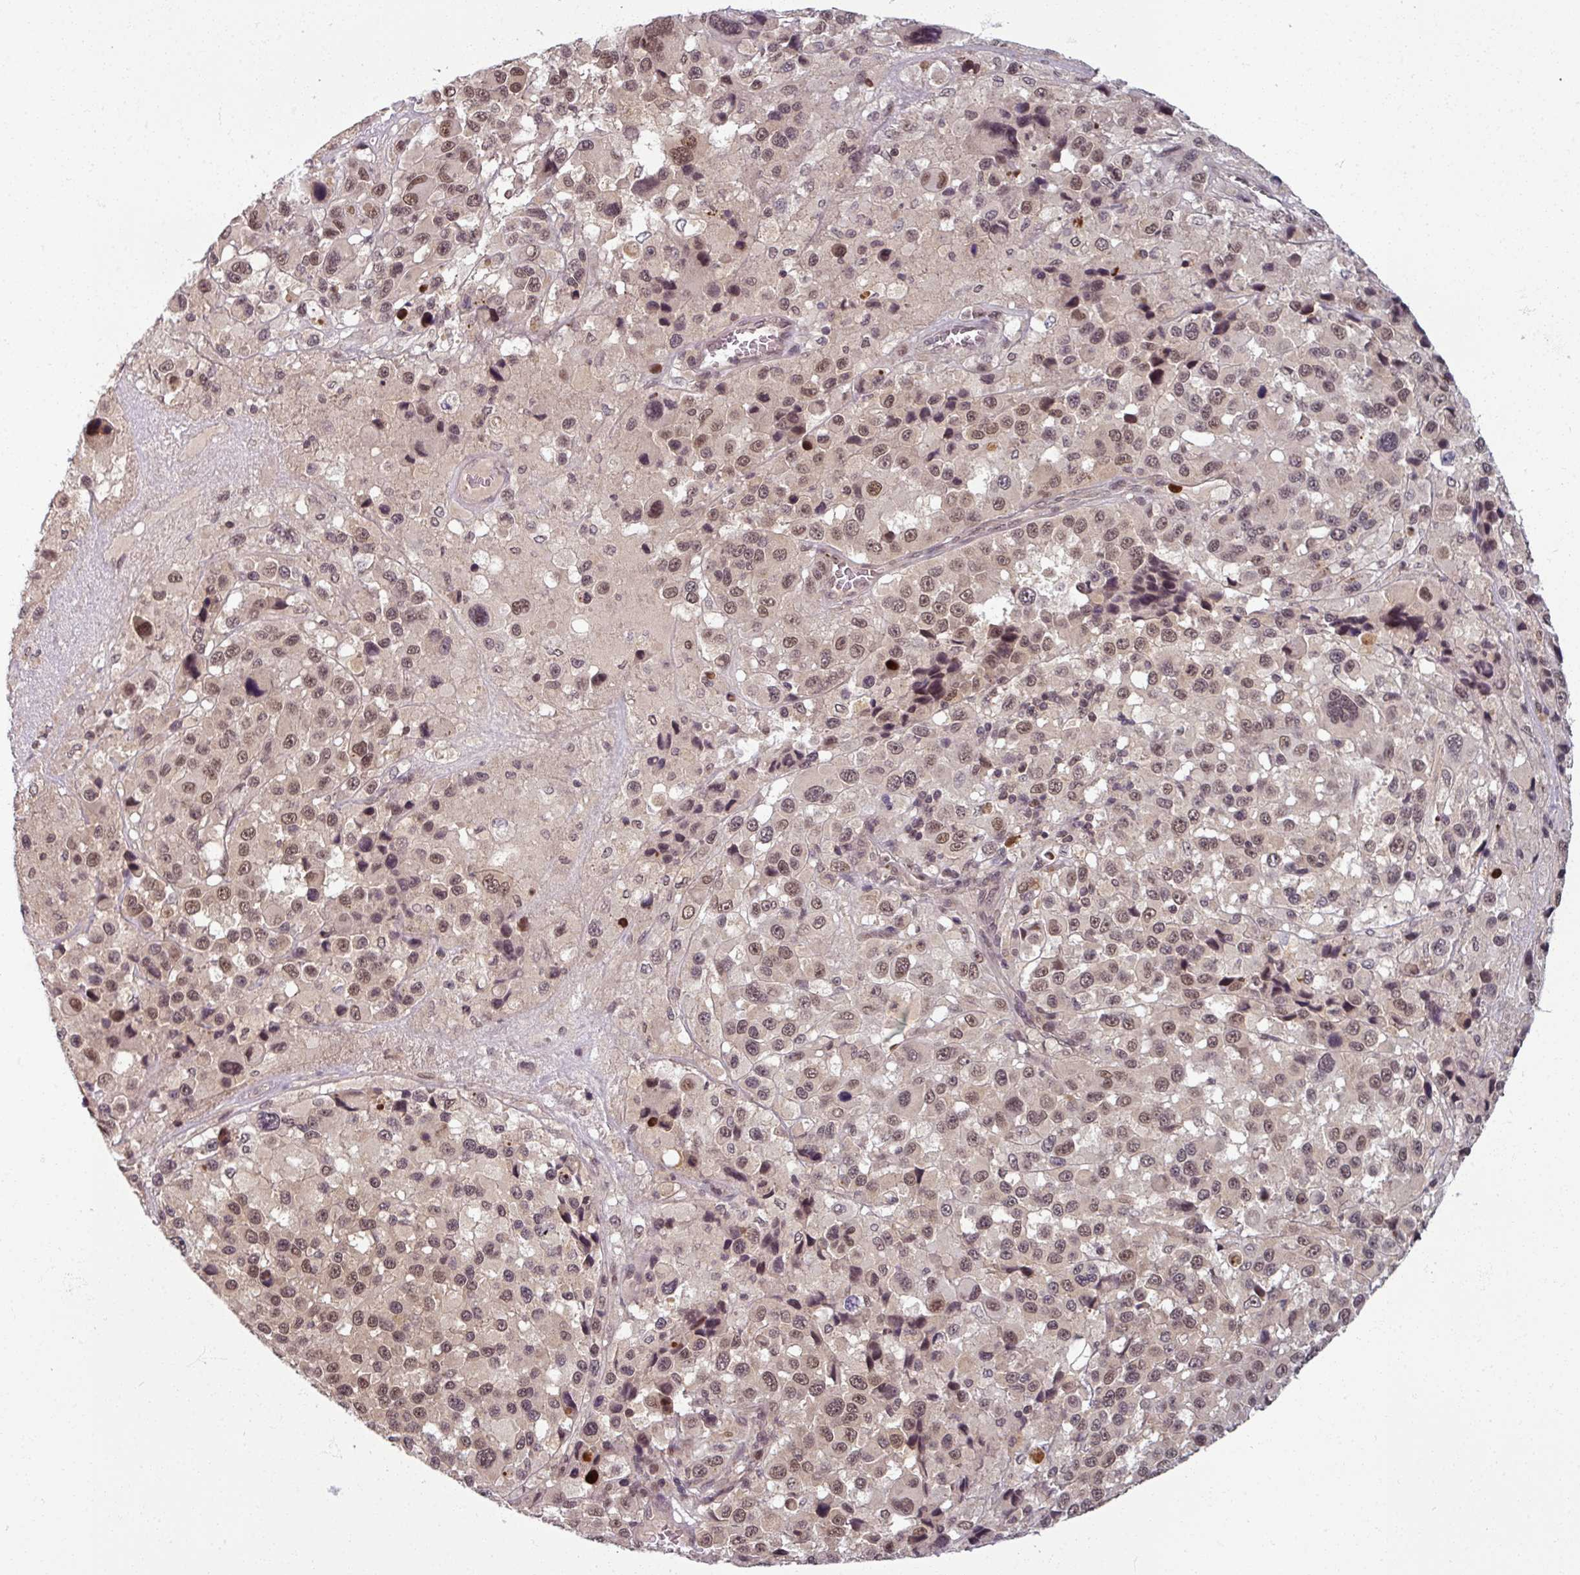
{"staining": {"intensity": "moderate", "quantity": ">75%", "location": "nuclear"}, "tissue": "melanoma", "cell_type": "Tumor cells", "image_type": "cancer", "snomed": [{"axis": "morphology", "description": "Malignant melanoma, Metastatic site"}, {"axis": "topography", "description": "Lymph node"}], "caption": "Protein expression analysis of malignant melanoma (metastatic site) reveals moderate nuclear staining in approximately >75% of tumor cells.", "gene": "POLR2G", "patient": {"sex": "female", "age": 65}}